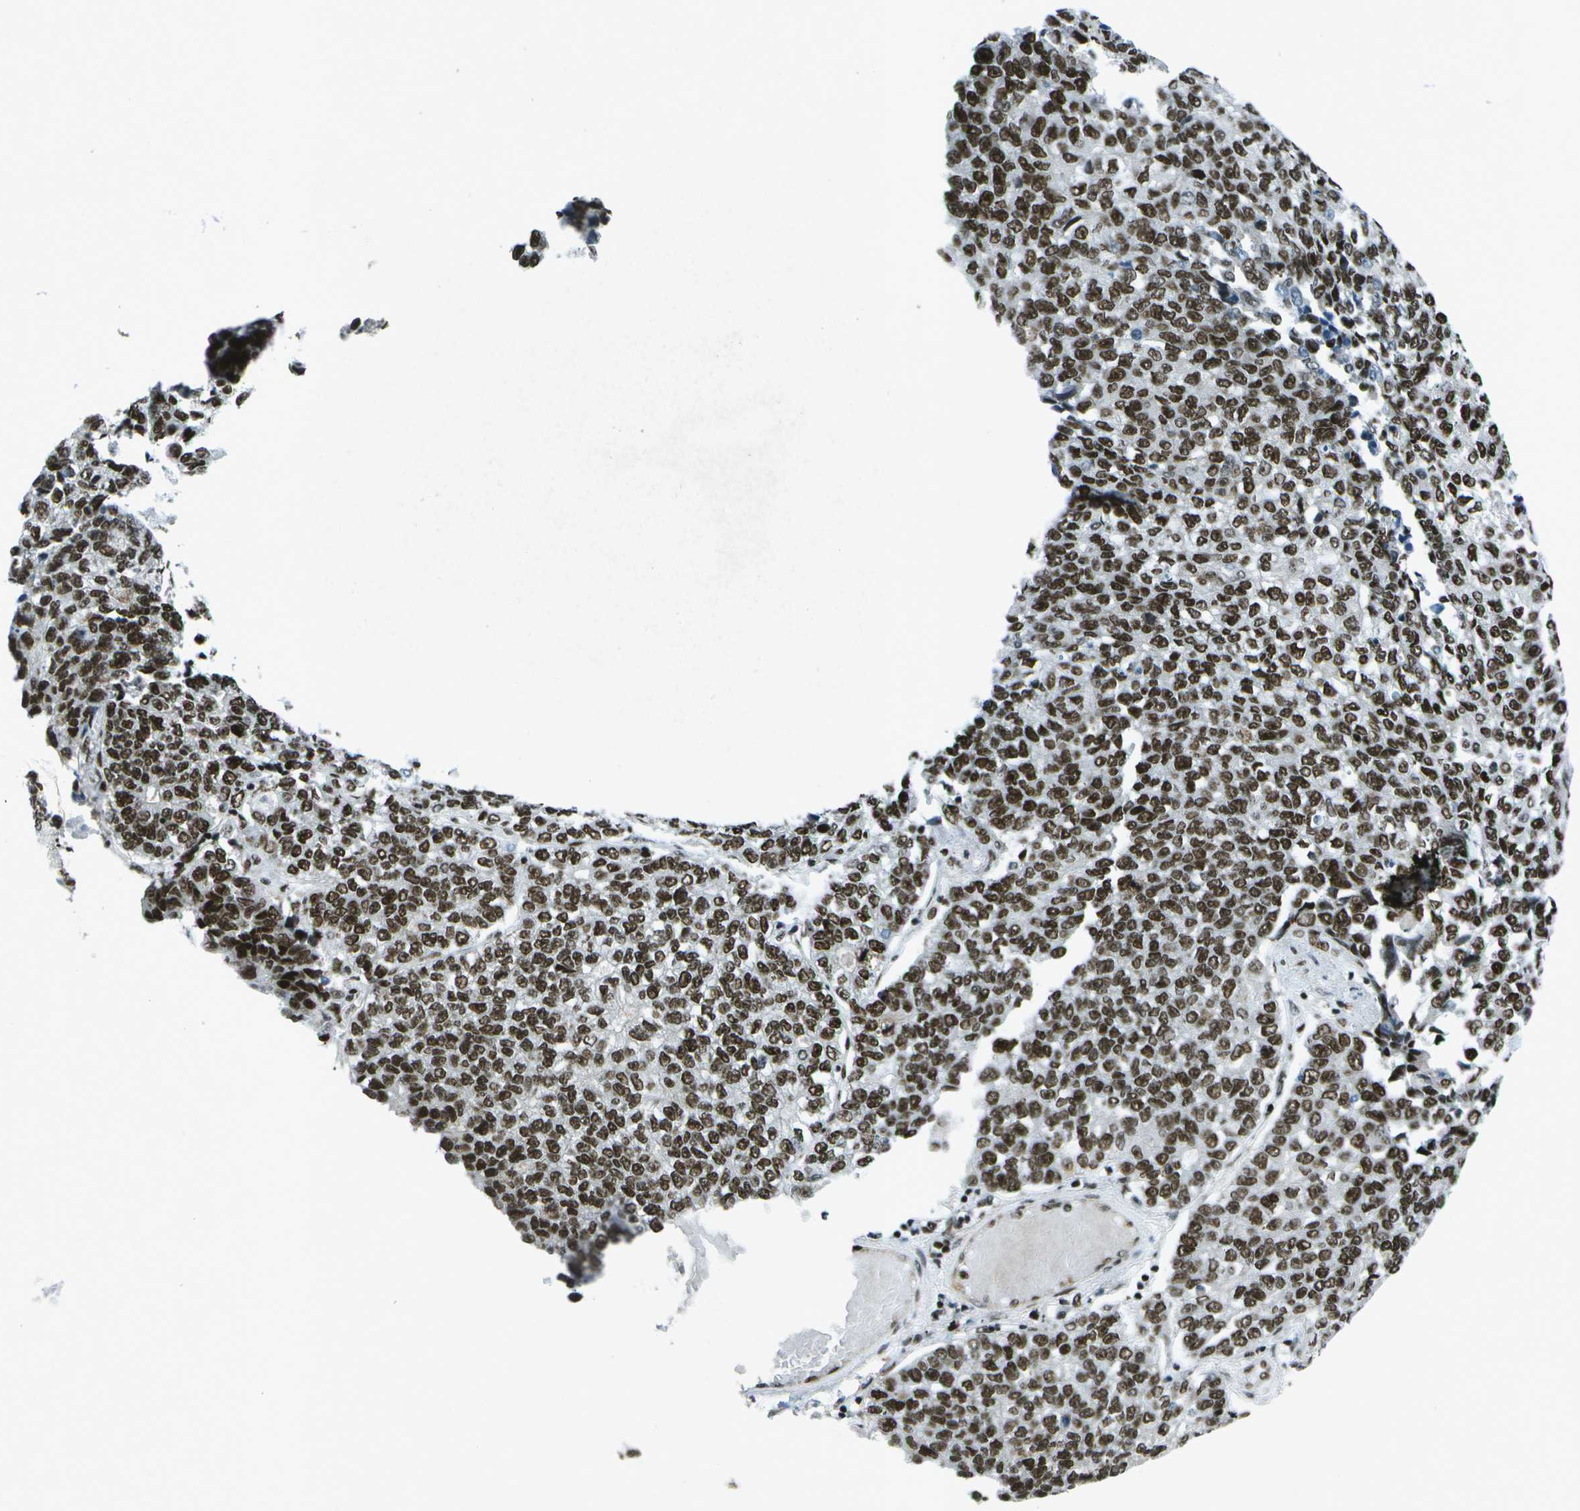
{"staining": {"intensity": "strong", "quantity": ">75%", "location": "nuclear"}, "tissue": "lung cancer", "cell_type": "Tumor cells", "image_type": "cancer", "snomed": [{"axis": "morphology", "description": "Adenocarcinoma, NOS"}, {"axis": "topography", "description": "Lung"}], "caption": "Protein staining of lung adenocarcinoma tissue reveals strong nuclear staining in approximately >75% of tumor cells.", "gene": "MTA2", "patient": {"sex": "male", "age": 49}}